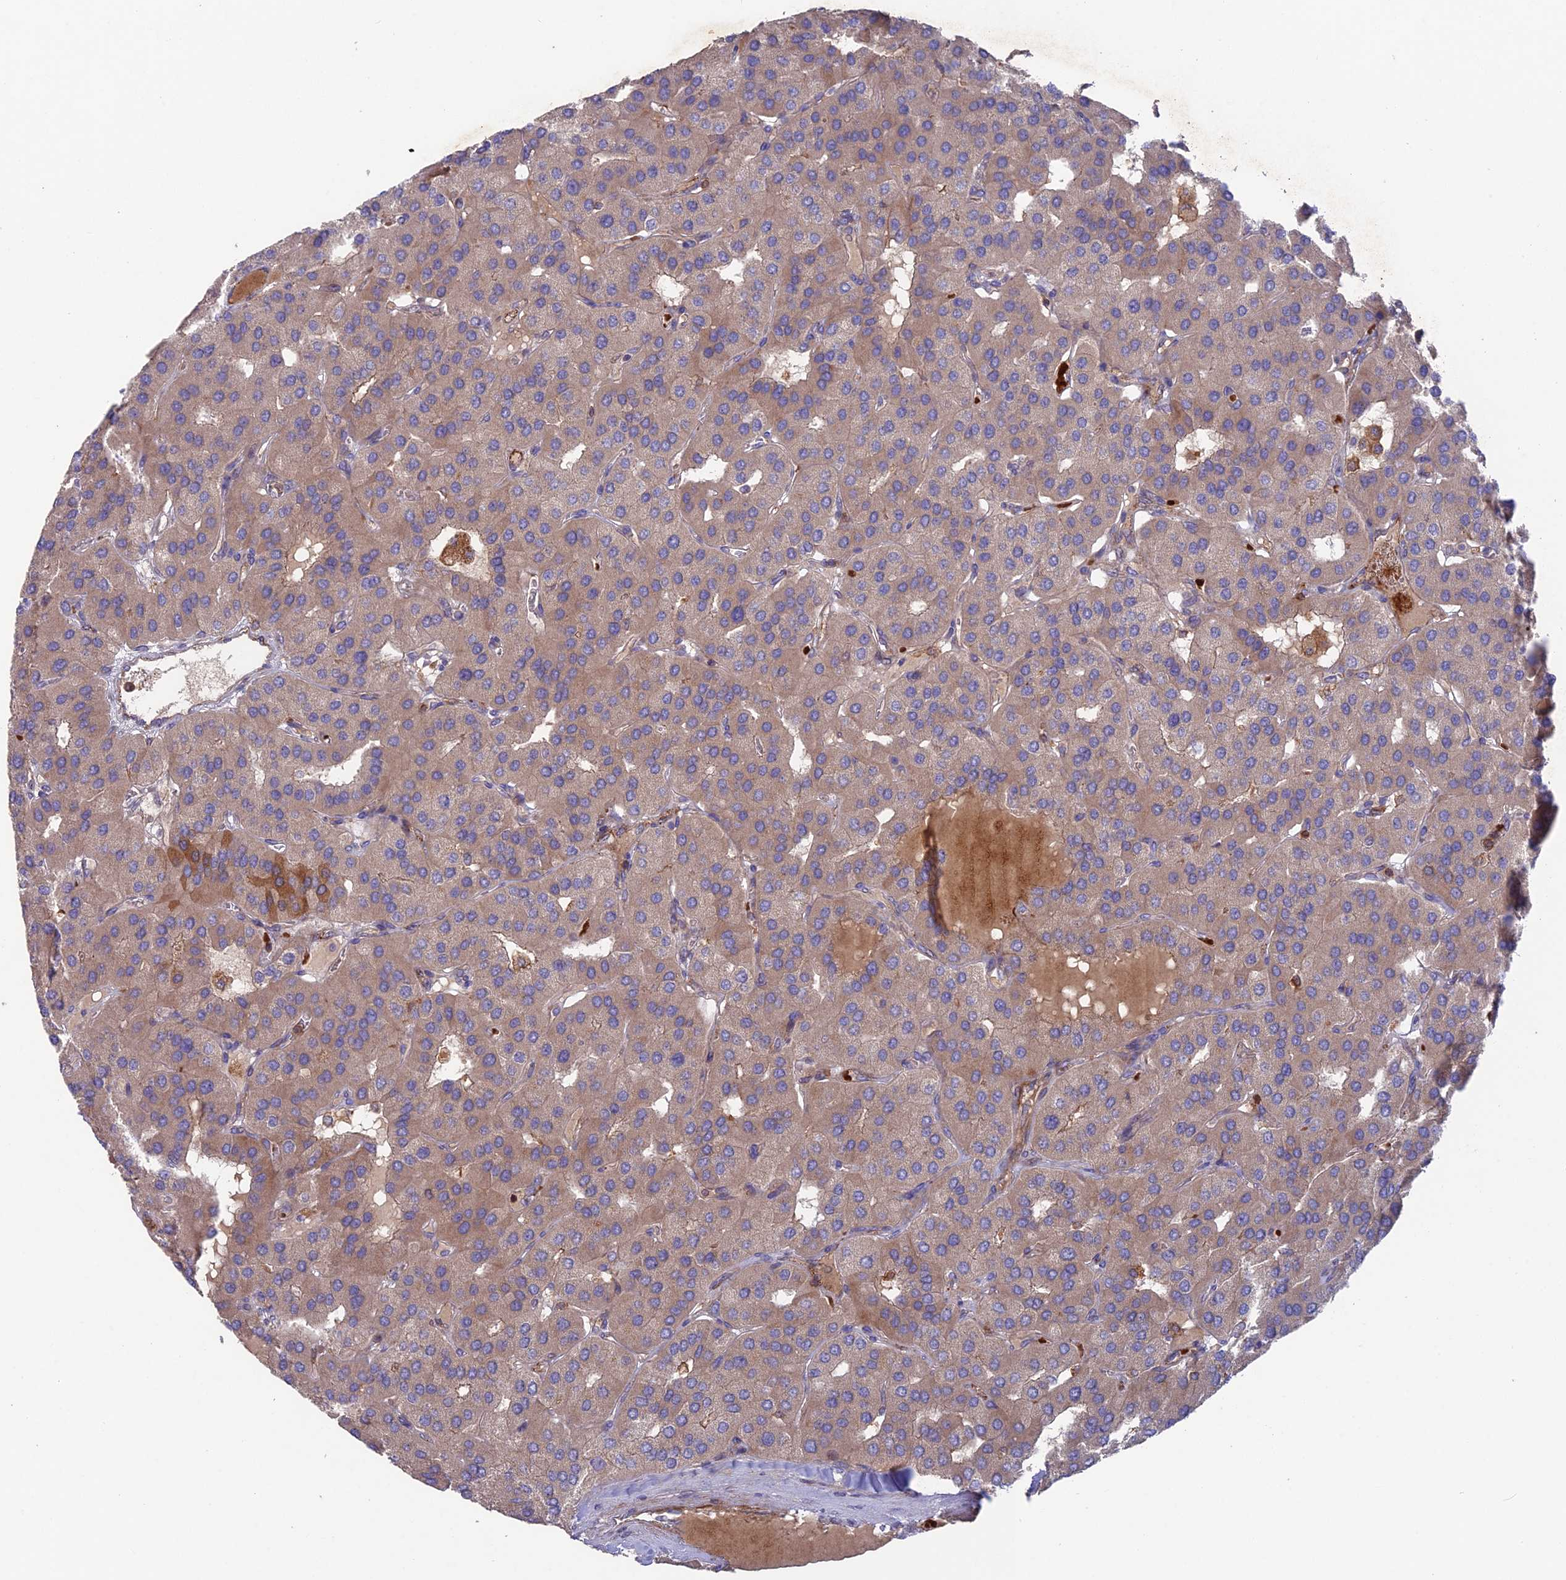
{"staining": {"intensity": "weak", "quantity": "25%-75%", "location": "cytoplasmic/membranous"}, "tissue": "parathyroid gland", "cell_type": "Glandular cells", "image_type": "normal", "snomed": [{"axis": "morphology", "description": "Normal tissue, NOS"}, {"axis": "morphology", "description": "Adenoma, NOS"}, {"axis": "topography", "description": "Parathyroid gland"}], "caption": "A brown stain highlights weak cytoplasmic/membranous positivity of a protein in glandular cells of benign parathyroid gland. The staining is performed using DAB (3,3'-diaminobenzidine) brown chromogen to label protein expression. The nuclei are counter-stained blue using hematoxylin.", "gene": "CPNE7", "patient": {"sex": "female", "age": 86}}